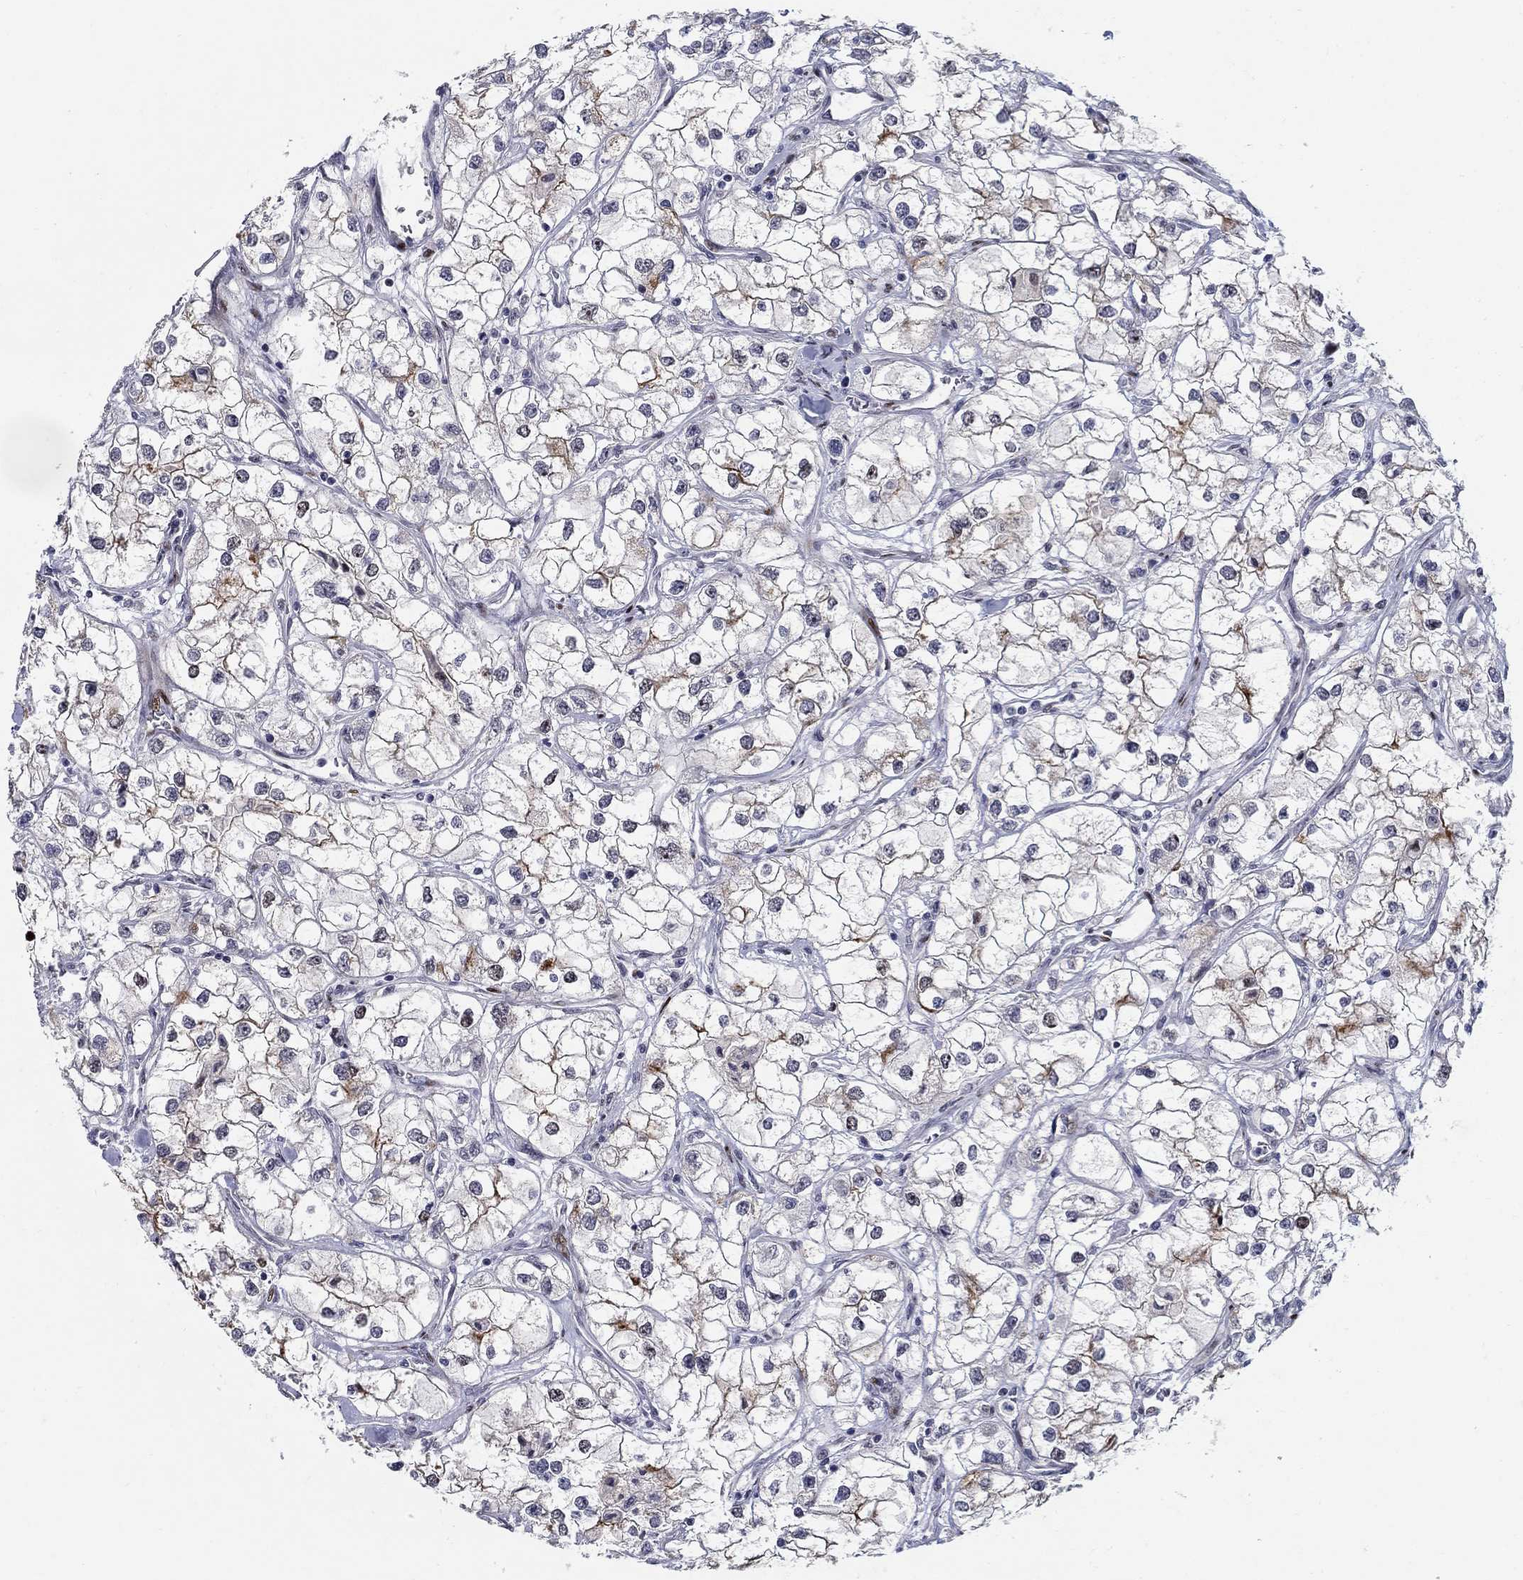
{"staining": {"intensity": "moderate", "quantity": "25%-75%", "location": "cytoplasmic/membranous"}, "tissue": "renal cancer", "cell_type": "Tumor cells", "image_type": "cancer", "snomed": [{"axis": "morphology", "description": "Adenocarcinoma, NOS"}, {"axis": "topography", "description": "Kidney"}], "caption": "IHC of human adenocarcinoma (renal) reveals medium levels of moderate cytoplasmic/membranous positivity in about 25%-75% of tumor cells. (brown staining indicates protein expression, while blue staining denotes nuclei).", "gene": "RAPGEF5", "patient": {"sex": "male", "age": 59}}